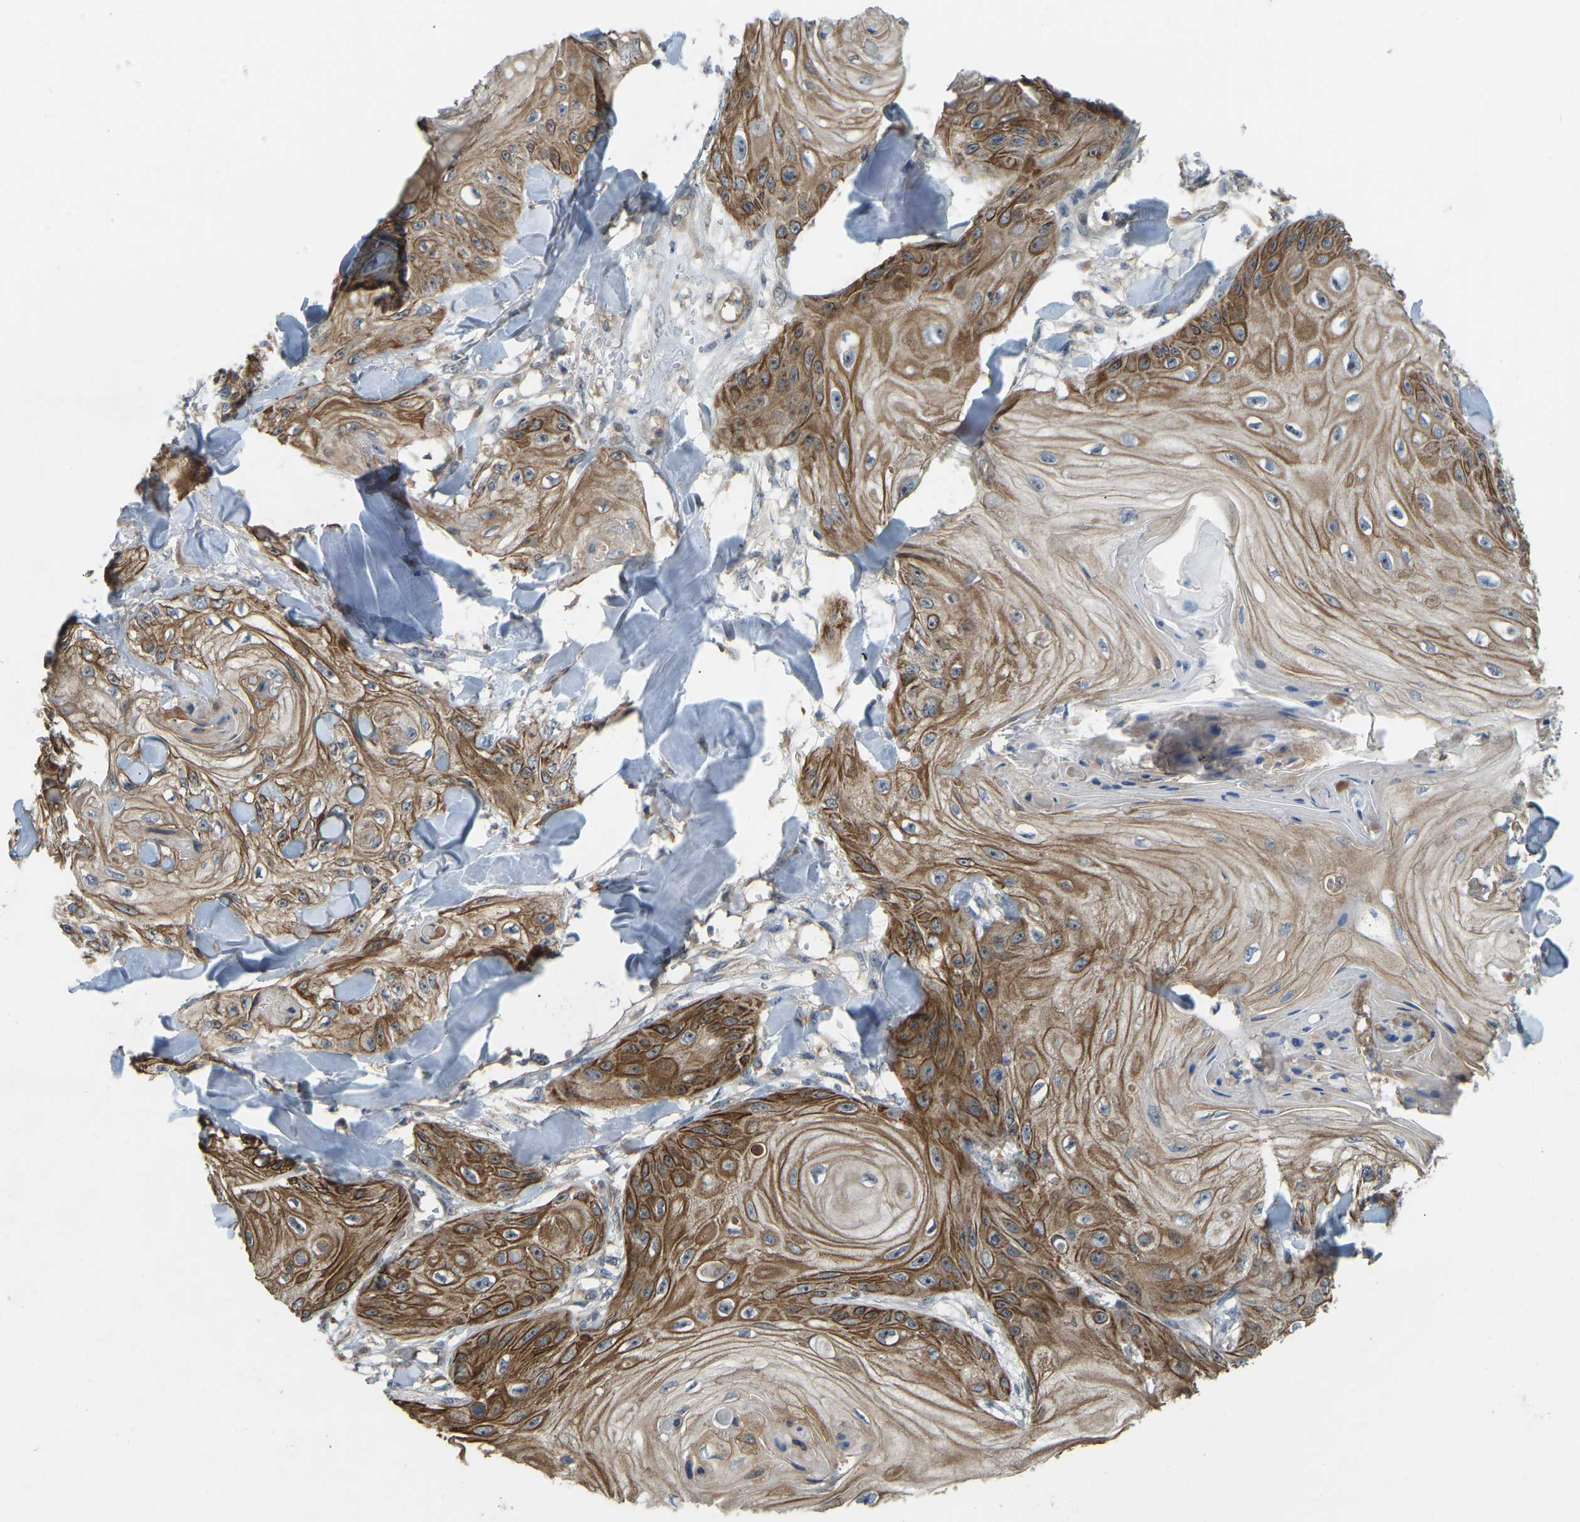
{"staining": {"intensity": "moderate", "quantity": ">75%", "location": "cytoplasmic/membranous"}, "tissue": "skin cancer", "cell_type": "Tumor cells", "image_type": "cancer", "snomed": [{"axis": "morphology", "description": "Squamous cell carcinoma, NOS"}, {"axis": "topography", "description": "Skin"}], "caption": "Protein staining of skin cancer tissue displays moderate cytoplasmic/membranous positivity in about >75% of tumor cells. The protein is shown in brown color, while the nuclei are stained blue.", "gene": "ZNF71", "patient": {"sex": "male", "age": 74}}